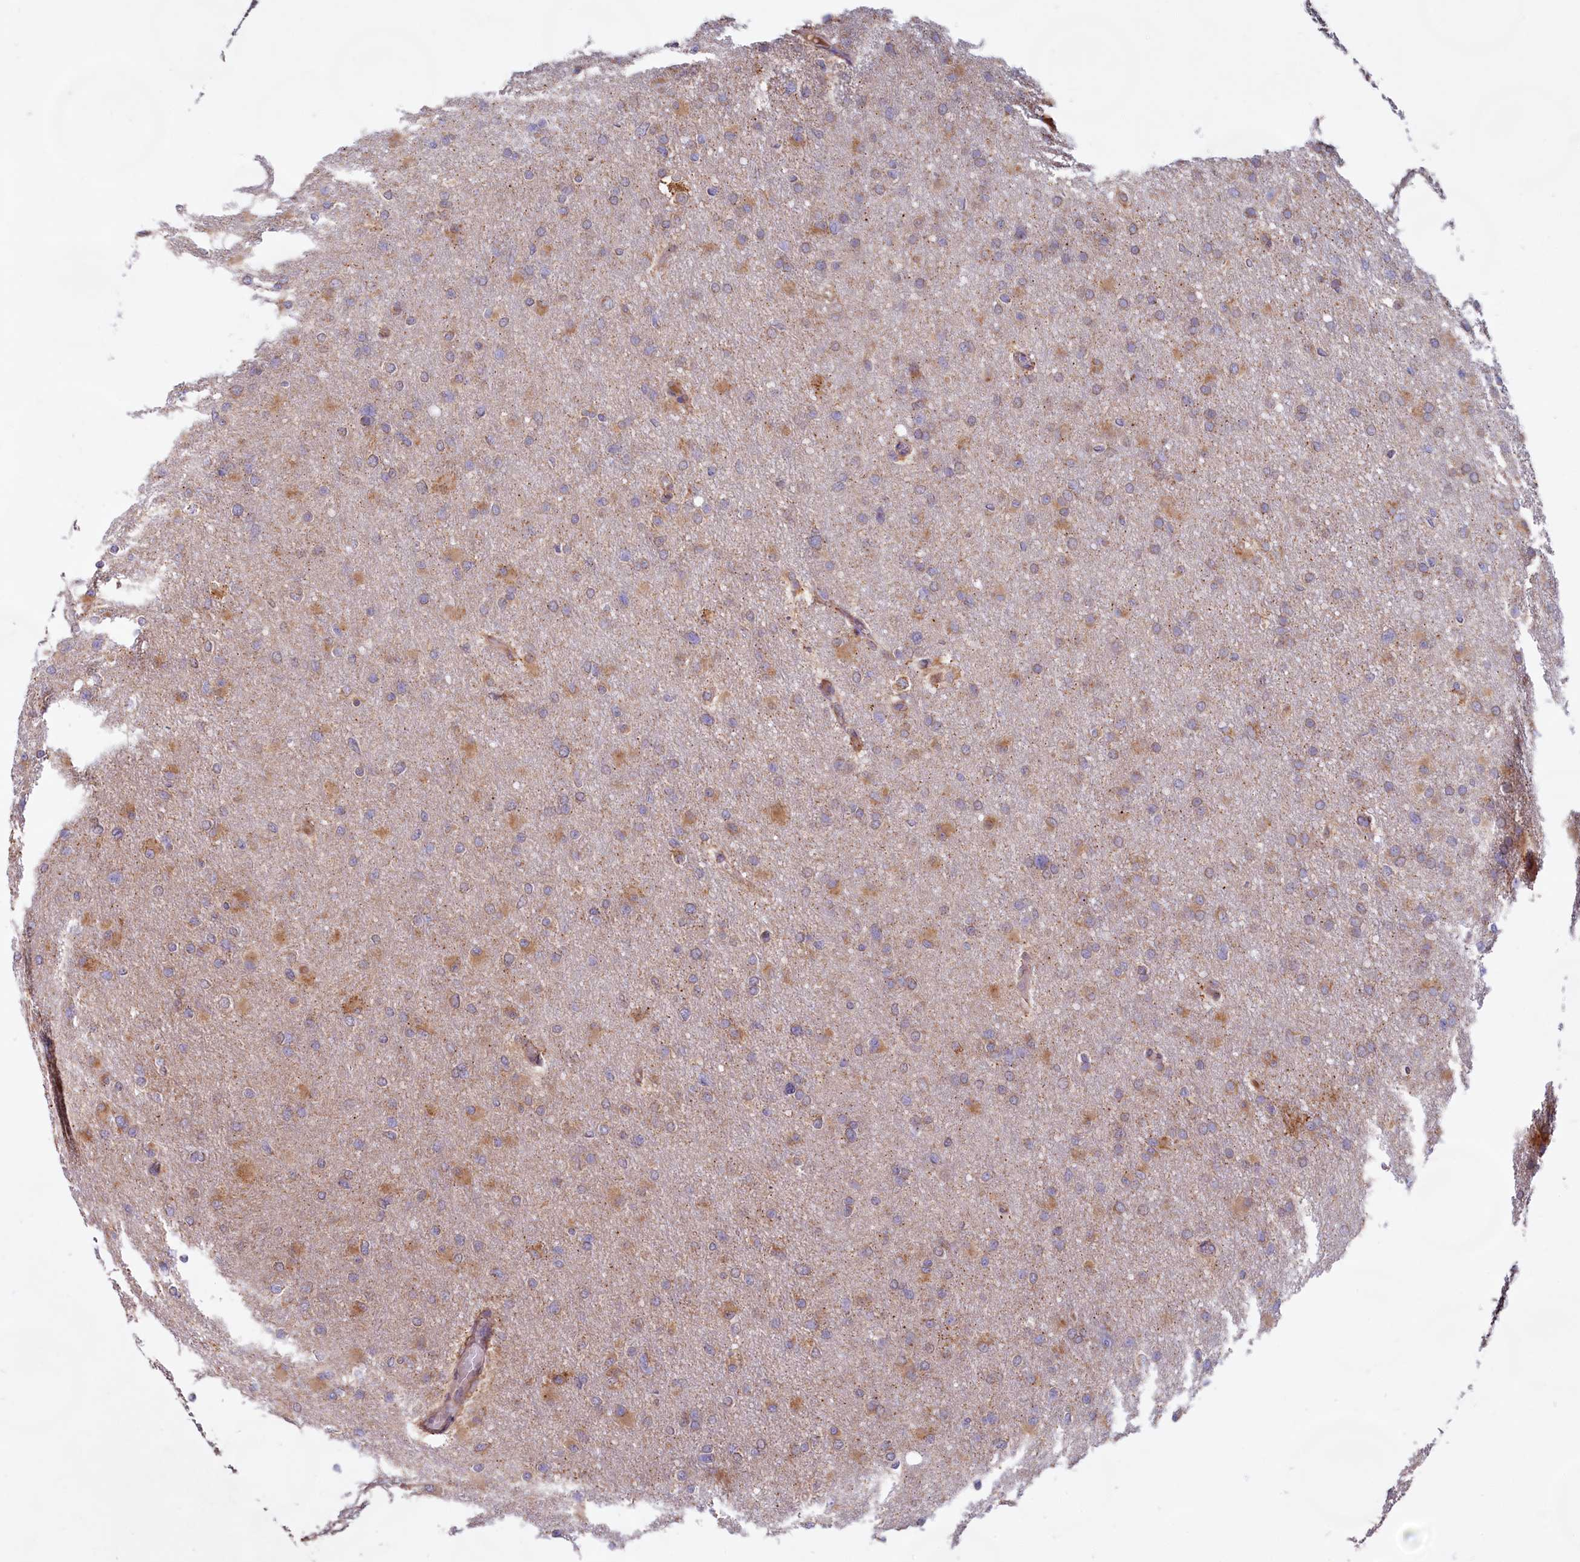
{"staining": {"intensity": "moderate", "quantity": "<25%", "location": "cytoplasmic/membranous"}, "tissue": "glioma", "cell_type": "Tumor cells", "image_type": "cancer", "snomed": [{"axis": "morphology", "description": "Glioma, malignant, High grade"}, {"axis": "topography", "description": "Cerebral cortex"}], "caption": "A low amount of moderate cytoplasmic/membranous staining is appreciated in about <25% of tumor cells in high-grade glioma (malignant) tissue.", "gene": "TBC1D19", "patient": {"sex": "female", "age": 36}}